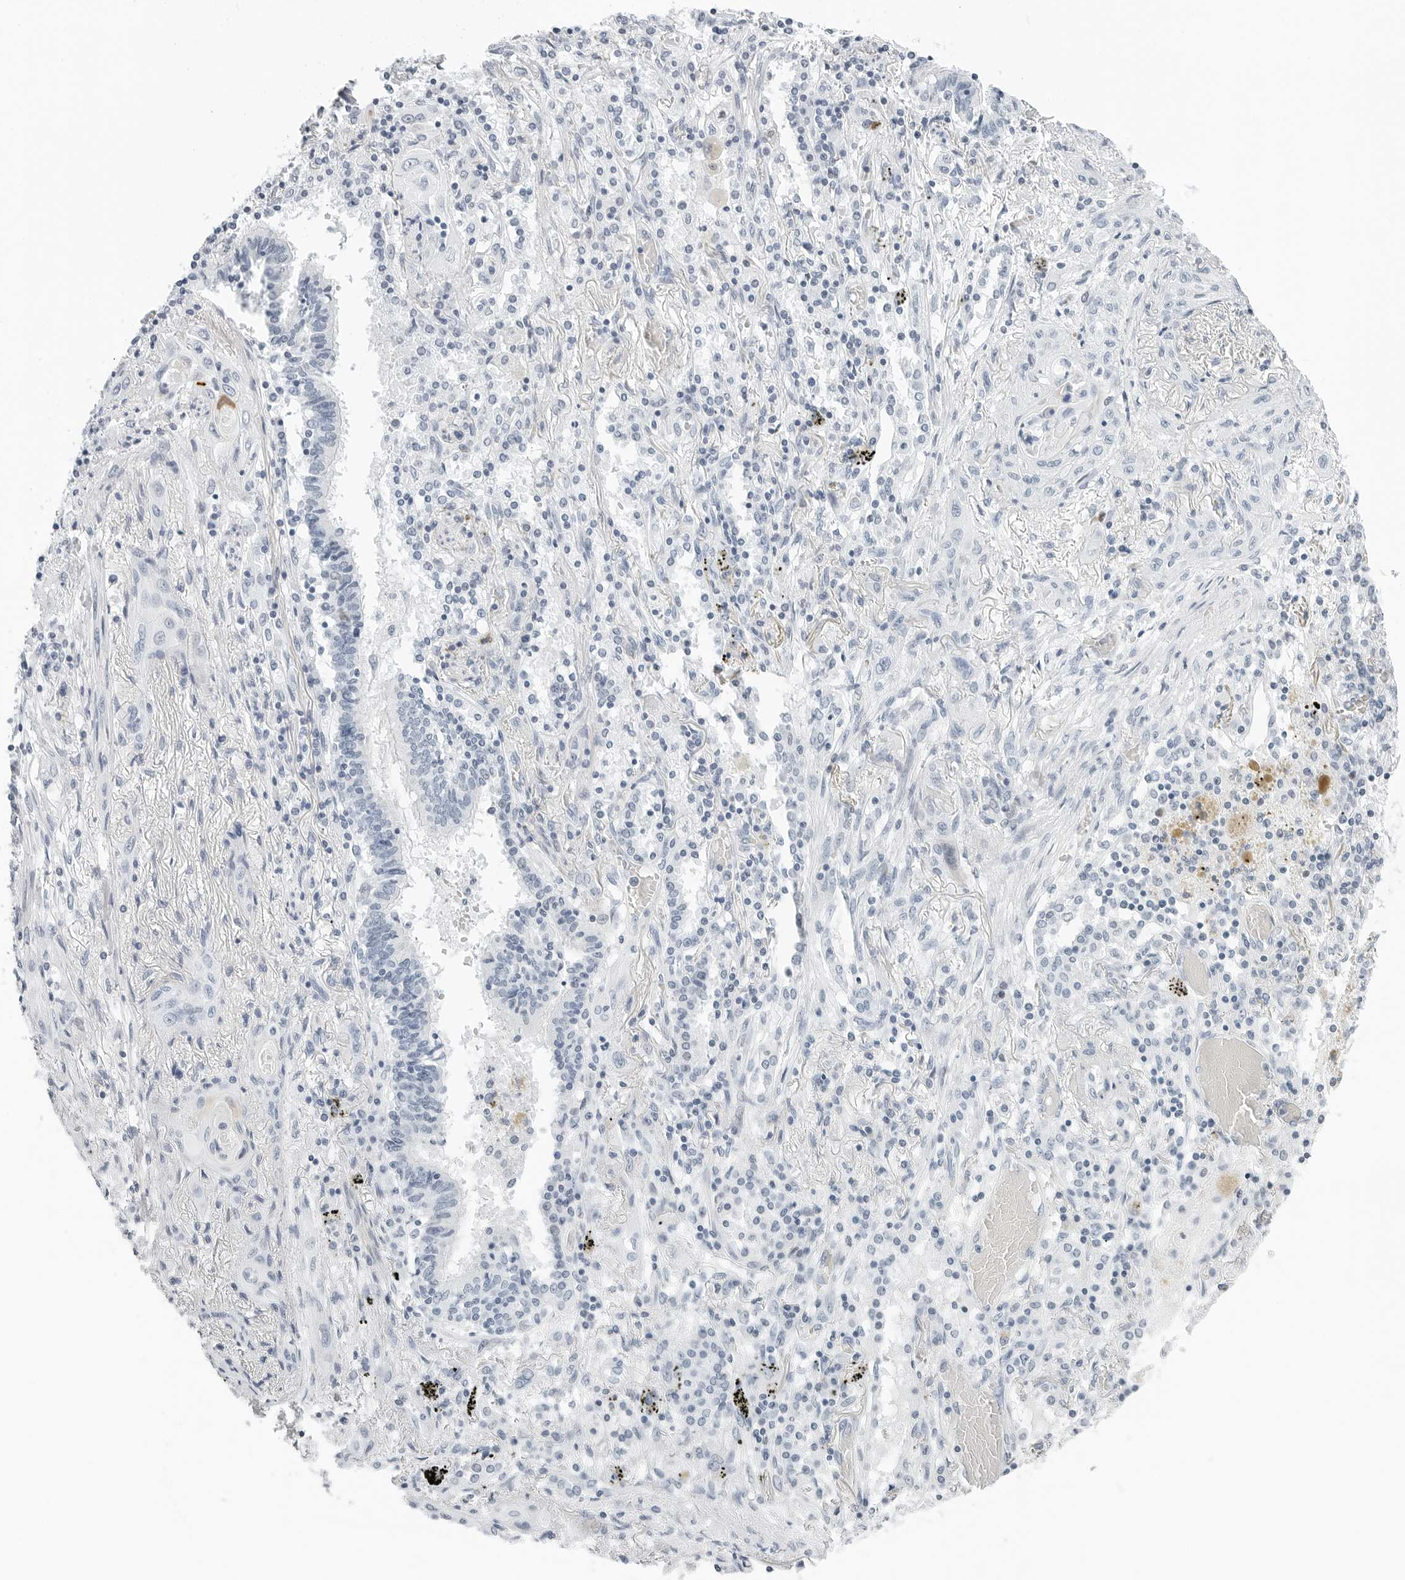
{"staining": {"intensity": "negative", "quantity": "none", "location": "none"}, "tissue": "lung cancer", "cell_type": "Tumor cells", "image_type": "cancer", "snomed": [{"axis": "morphology", "description": "Squamous cell carcinoma, NOS"}, {"axis": "topography", "description": "Lung"}], "caption": "Protein analysis of squamous cell carcinoma (lung) displays no significant positivity in tumor cells. Nuclei are stained in blue.", "gene": "NTMT2", "patient": {"sex": "female", "age": 47}}